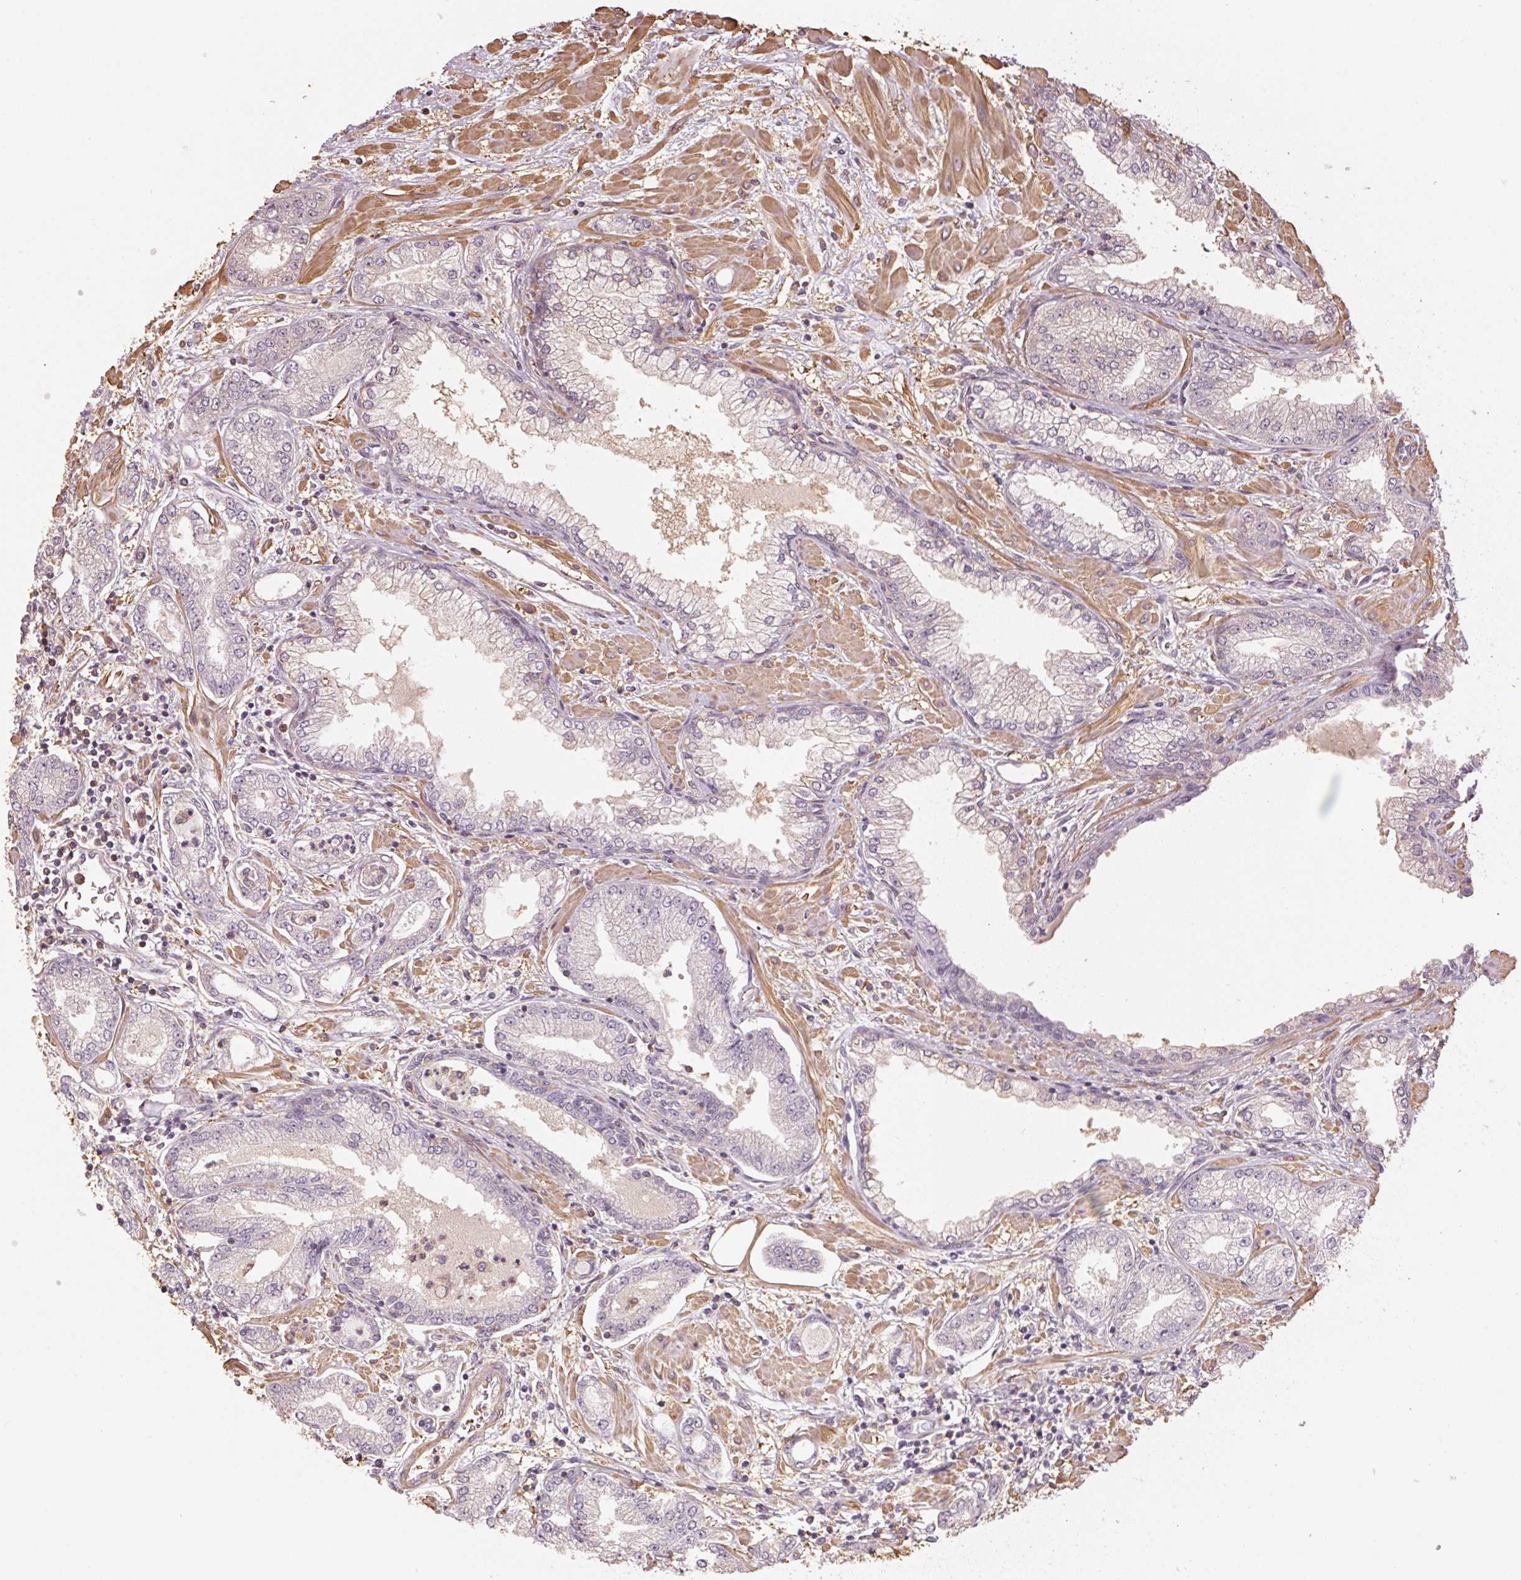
{"staining": {"intensity": "negative", "quantity": "none", "location": "none"}, "tissue": "prostate cancer", "cell_type": "Tumor cells", "image_type": "cancer", "snomed": [{"axis": "morphology", "description": "Adenocarcinoma, Low grade"}, {"axis": "topography", "description": "Prostate"}], "caption": "High magnification brightfield microscopy of prostate low-grade adenocarcinoma stained with DAB (3,3'-diaminobenzidine) (brown) and counterstained with hematoxylin (blue): tumor cells show no significant positivity. Nuclei are stained in blue.", "gene": "QDPR", "patient": {"sex": "male", "age": 55}}